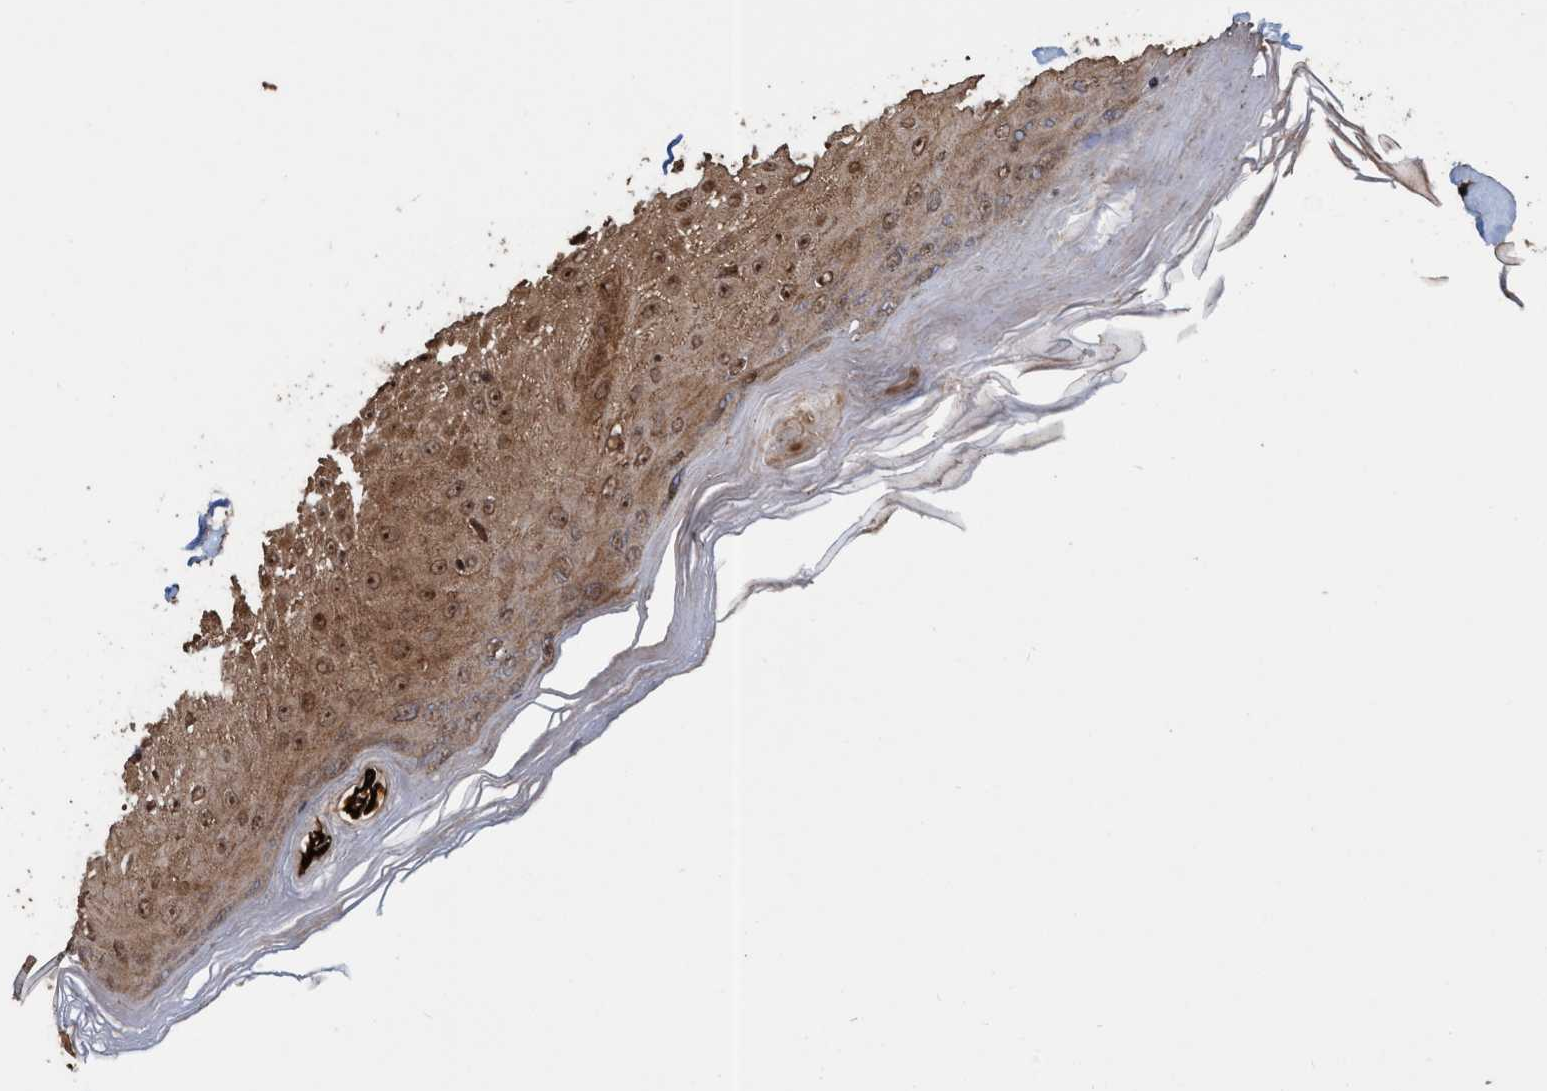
{"staining": {"intensity": "strong", "quantity": ">75%", "location": "cytoplasmic/membranous,nuclear"}, "tissue": "skin cancer", "cell_type": "Tumor cells", "image_type": "cancer", "snomed": [{"axis": "morphology", "description": "Squamous cell carcinoma, NOS"}, {"axis": "topography", "description": "Skin"}], "caption": "High-power microscopy captured an immunohistochemistry histopathology image of skin squamous cell carcinoma, revealing strong cytoplasmic/membranous and nuclear staining in approximately >75% of tumor cells. Immunohistochemistry stains the protein in brown and the nuclei are stained blue.", "gene": "TRPC7", "patient": {"sex": "female", "age": 42}}